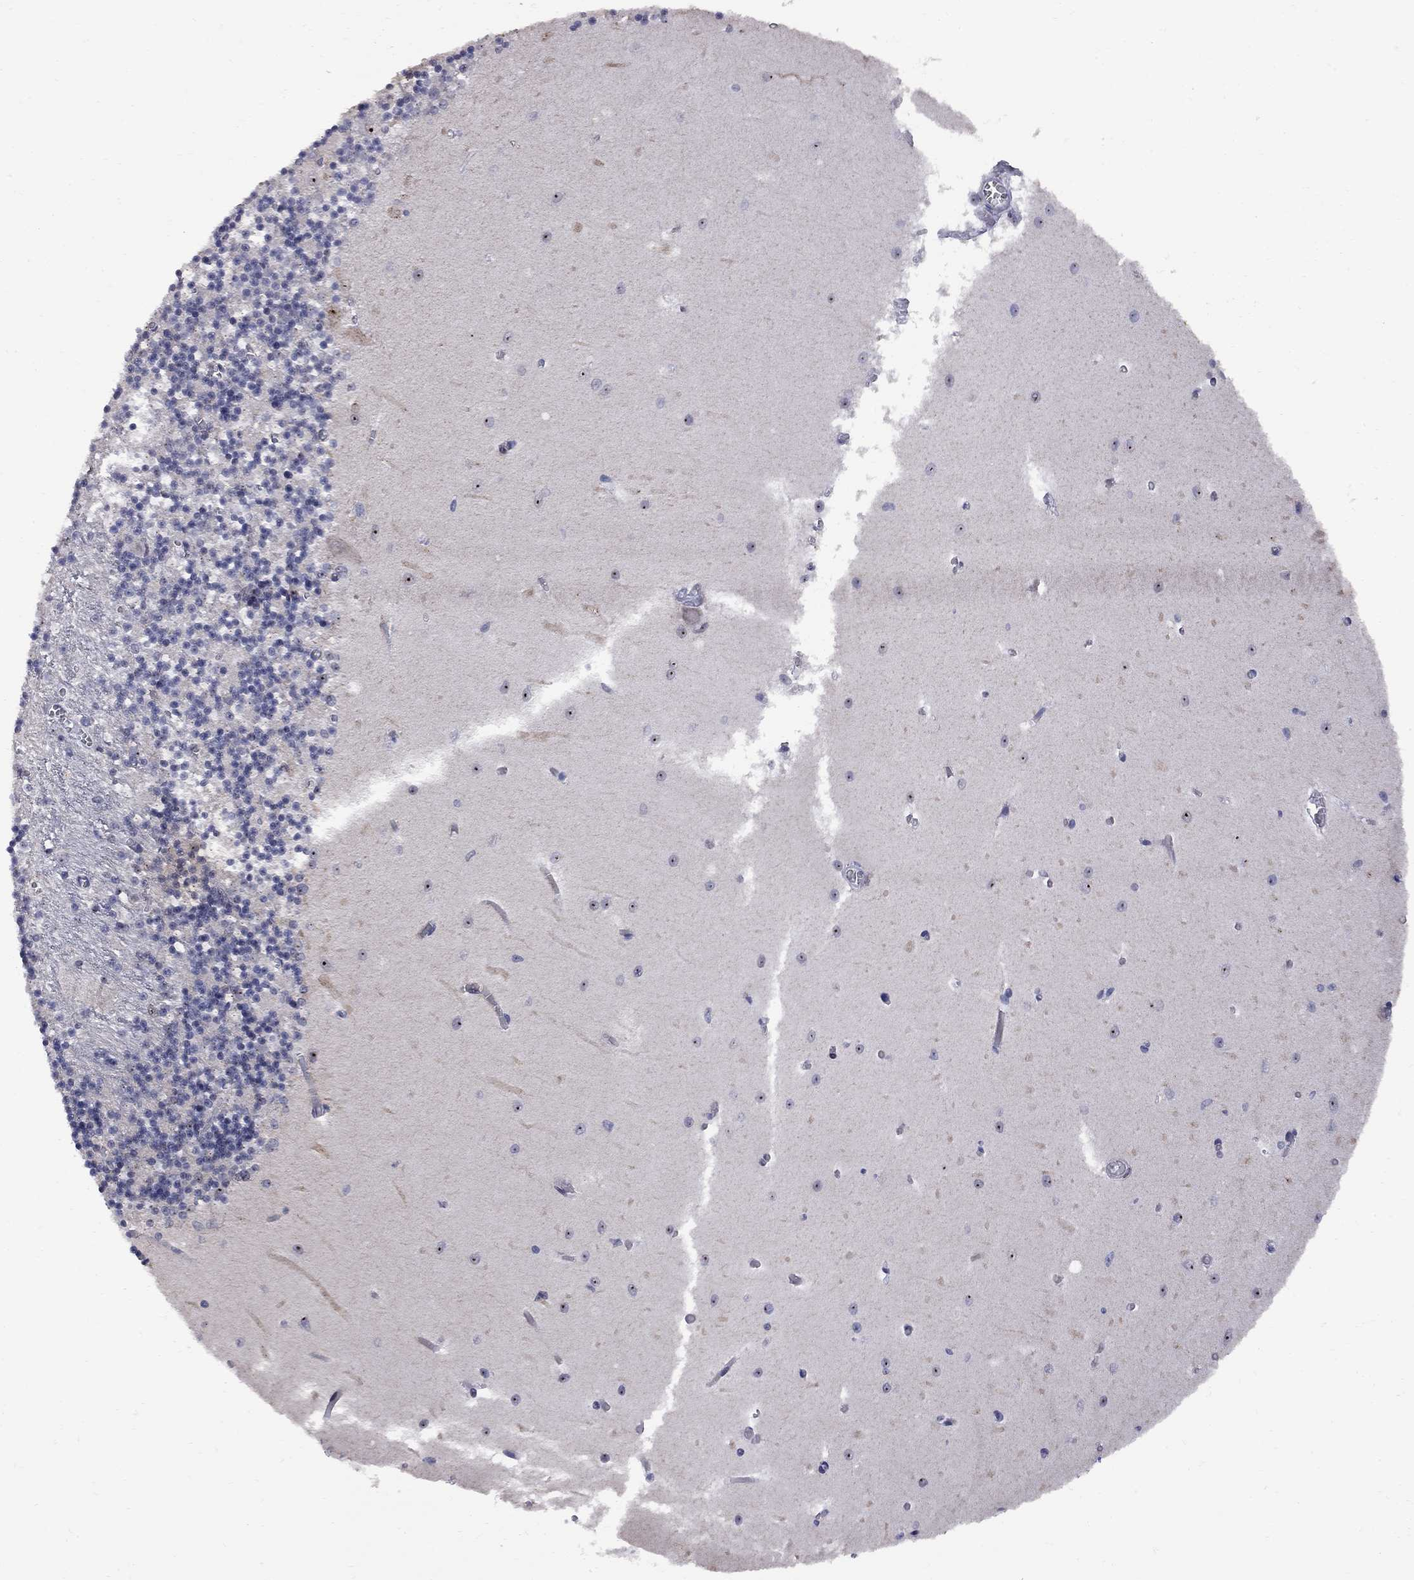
{"staining": {"intensity": "negative", "quantity": "none", "location": "none"}, "tissue": "cerebellum", "cell_type": "Cells in granular layer", "image_type": "normal", "snomed": [{"axis": "morphology", "description": "Normal tissue, NOS"}, {"axis": "topography", "description": "Cerebellum"}], "caption": "Immunohistochemistry (IHC) photomicrograph of normal cerebellum: human cerebellum stained with DAB (3,3'-diaminobenzidine) reveals no significant protein staining in cells in granular layer. (Brightfield microscopy of DAB immunohistochemistry at high magnification).", "gene": "DHX33", "patient": {"sex": "female", "age": 64}}